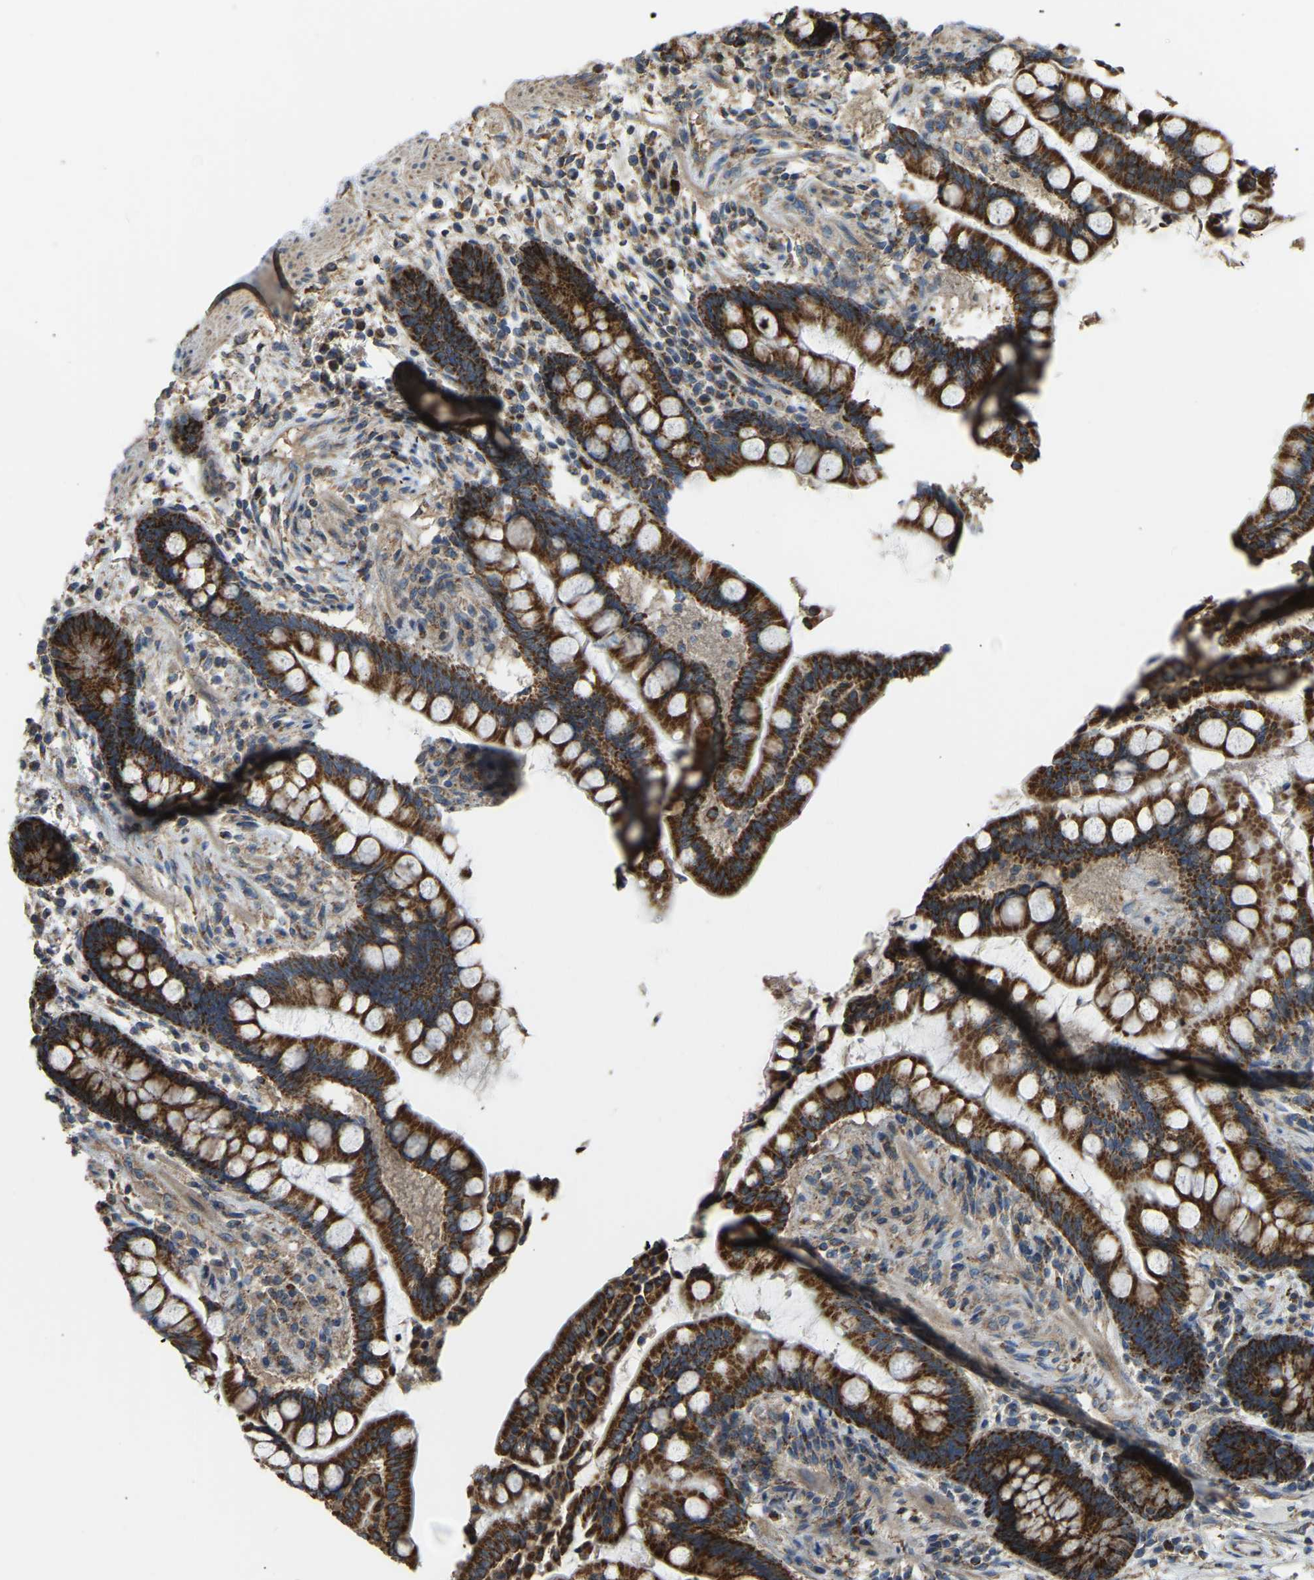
{"staining": {"intensity": "moderate", "quantity": "25%-75%", "location": "cytoplasmic/membranous"}, "tissue": "colon", "cell_type": "Endothelial cells", "image_type": "normal", "snomed": [{"axis": "morphology", "description": "Normal tissue, NOS"}, {"axis": "topography", "description": "Colon"}], "caption": "Colon stained for a protein demonstrates moderate cytoplasmic/membranous positivity in endothelial cells. The staining was performed using DAB (3,3'-diaminobenzidine), with brown indicating positive protein expression. Nuclei are stained blue with hematoxylin.", "gene": "PSMD7", "patient": {"sex": "male", "age": 73}}